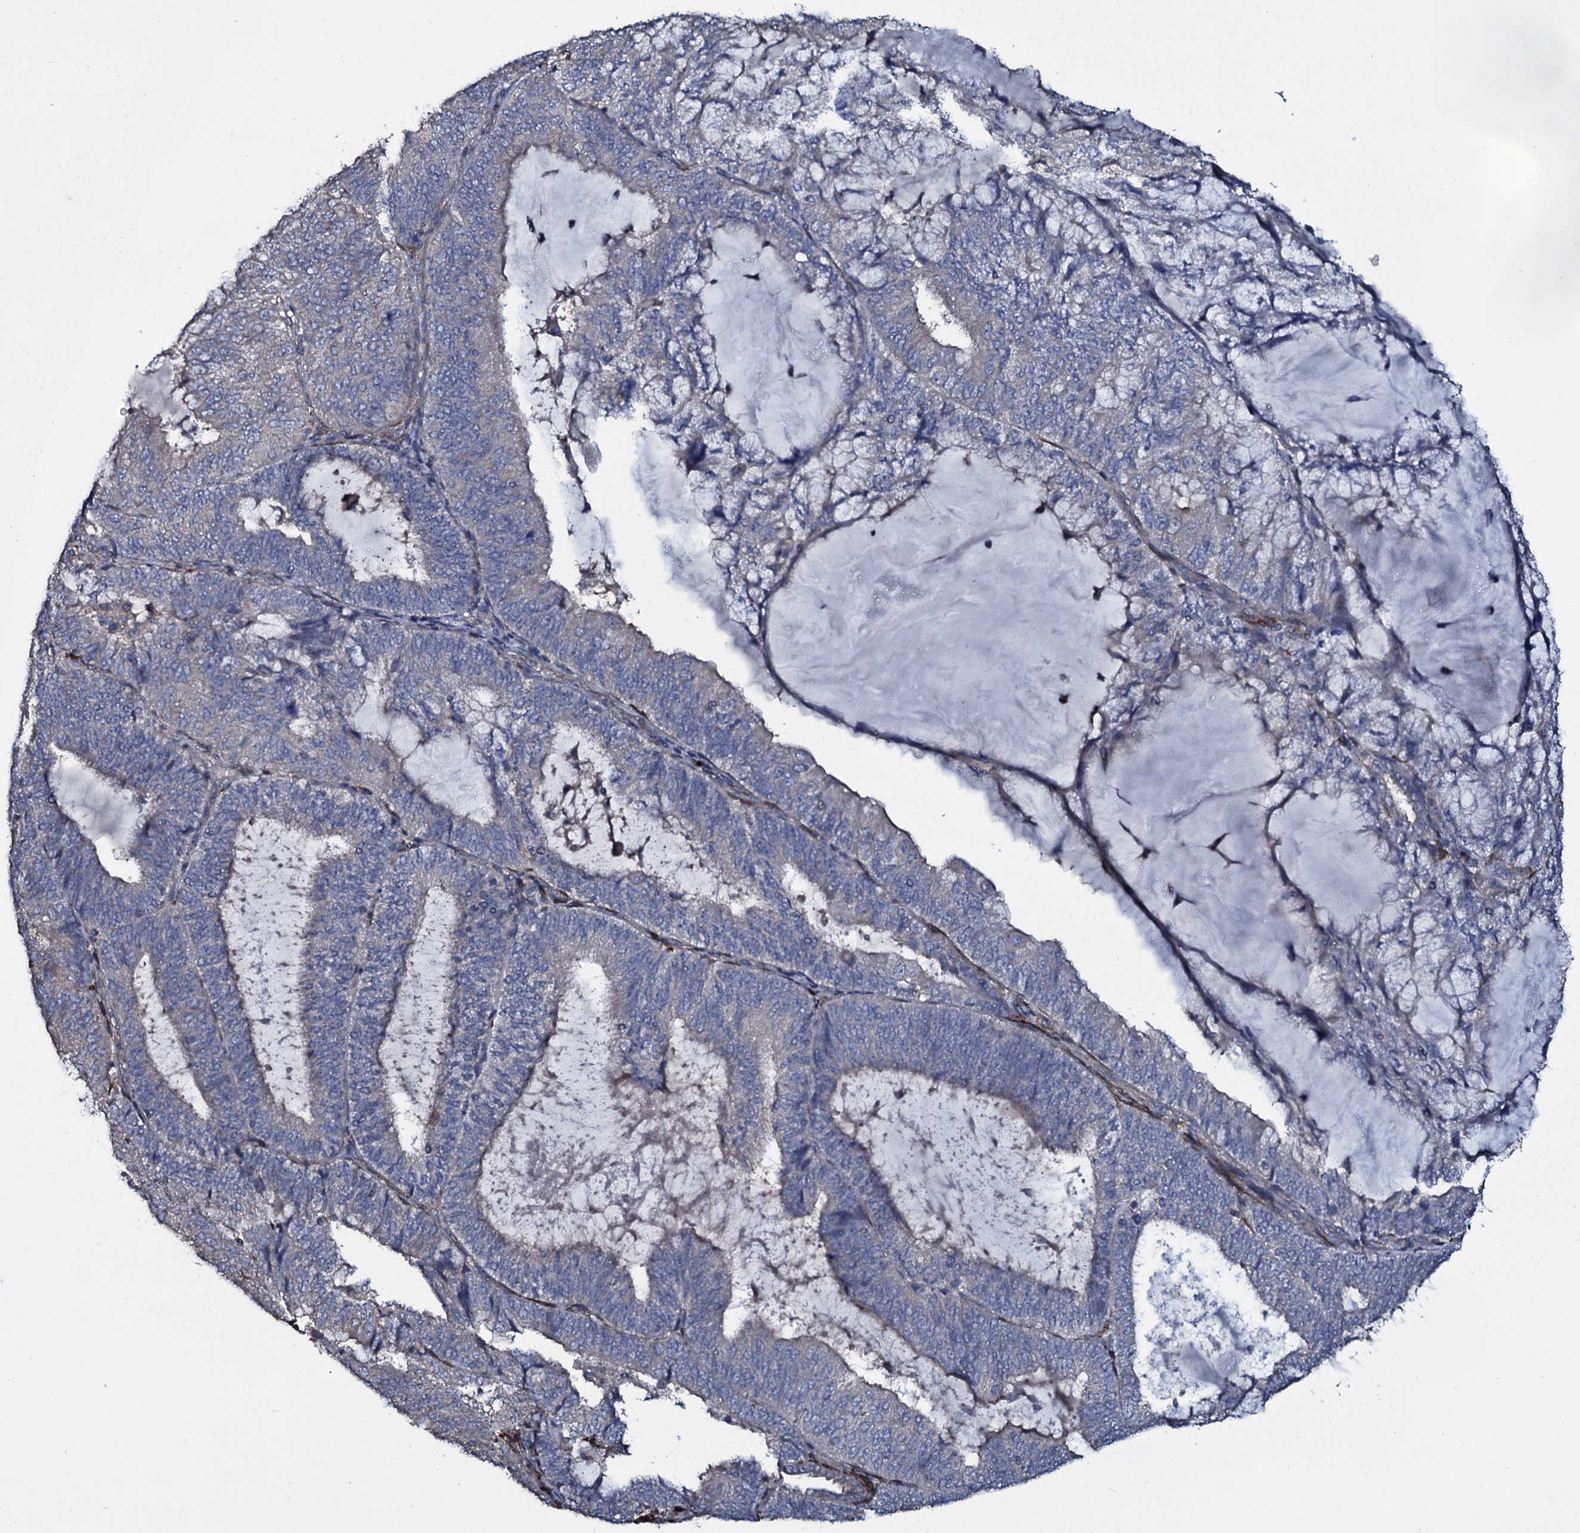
{"staining": {"intensity": "negative", "quantity": "none", "location": "none"}, "tissue": "endometrial cancer", "cell_type": "Tumor cells", "image_type": "cancer", "snomed": [{"axis": "morphology", "description": "Adenocarcinoma, NOS"}, {"axis": "topography", "description": "Endometrium"}], "caption": "Tumor cells show no significant protein expression in endometrial adenocarcinoma.", "gene": "WIPF3", "patient": {"sex": "female", "age": 81}}